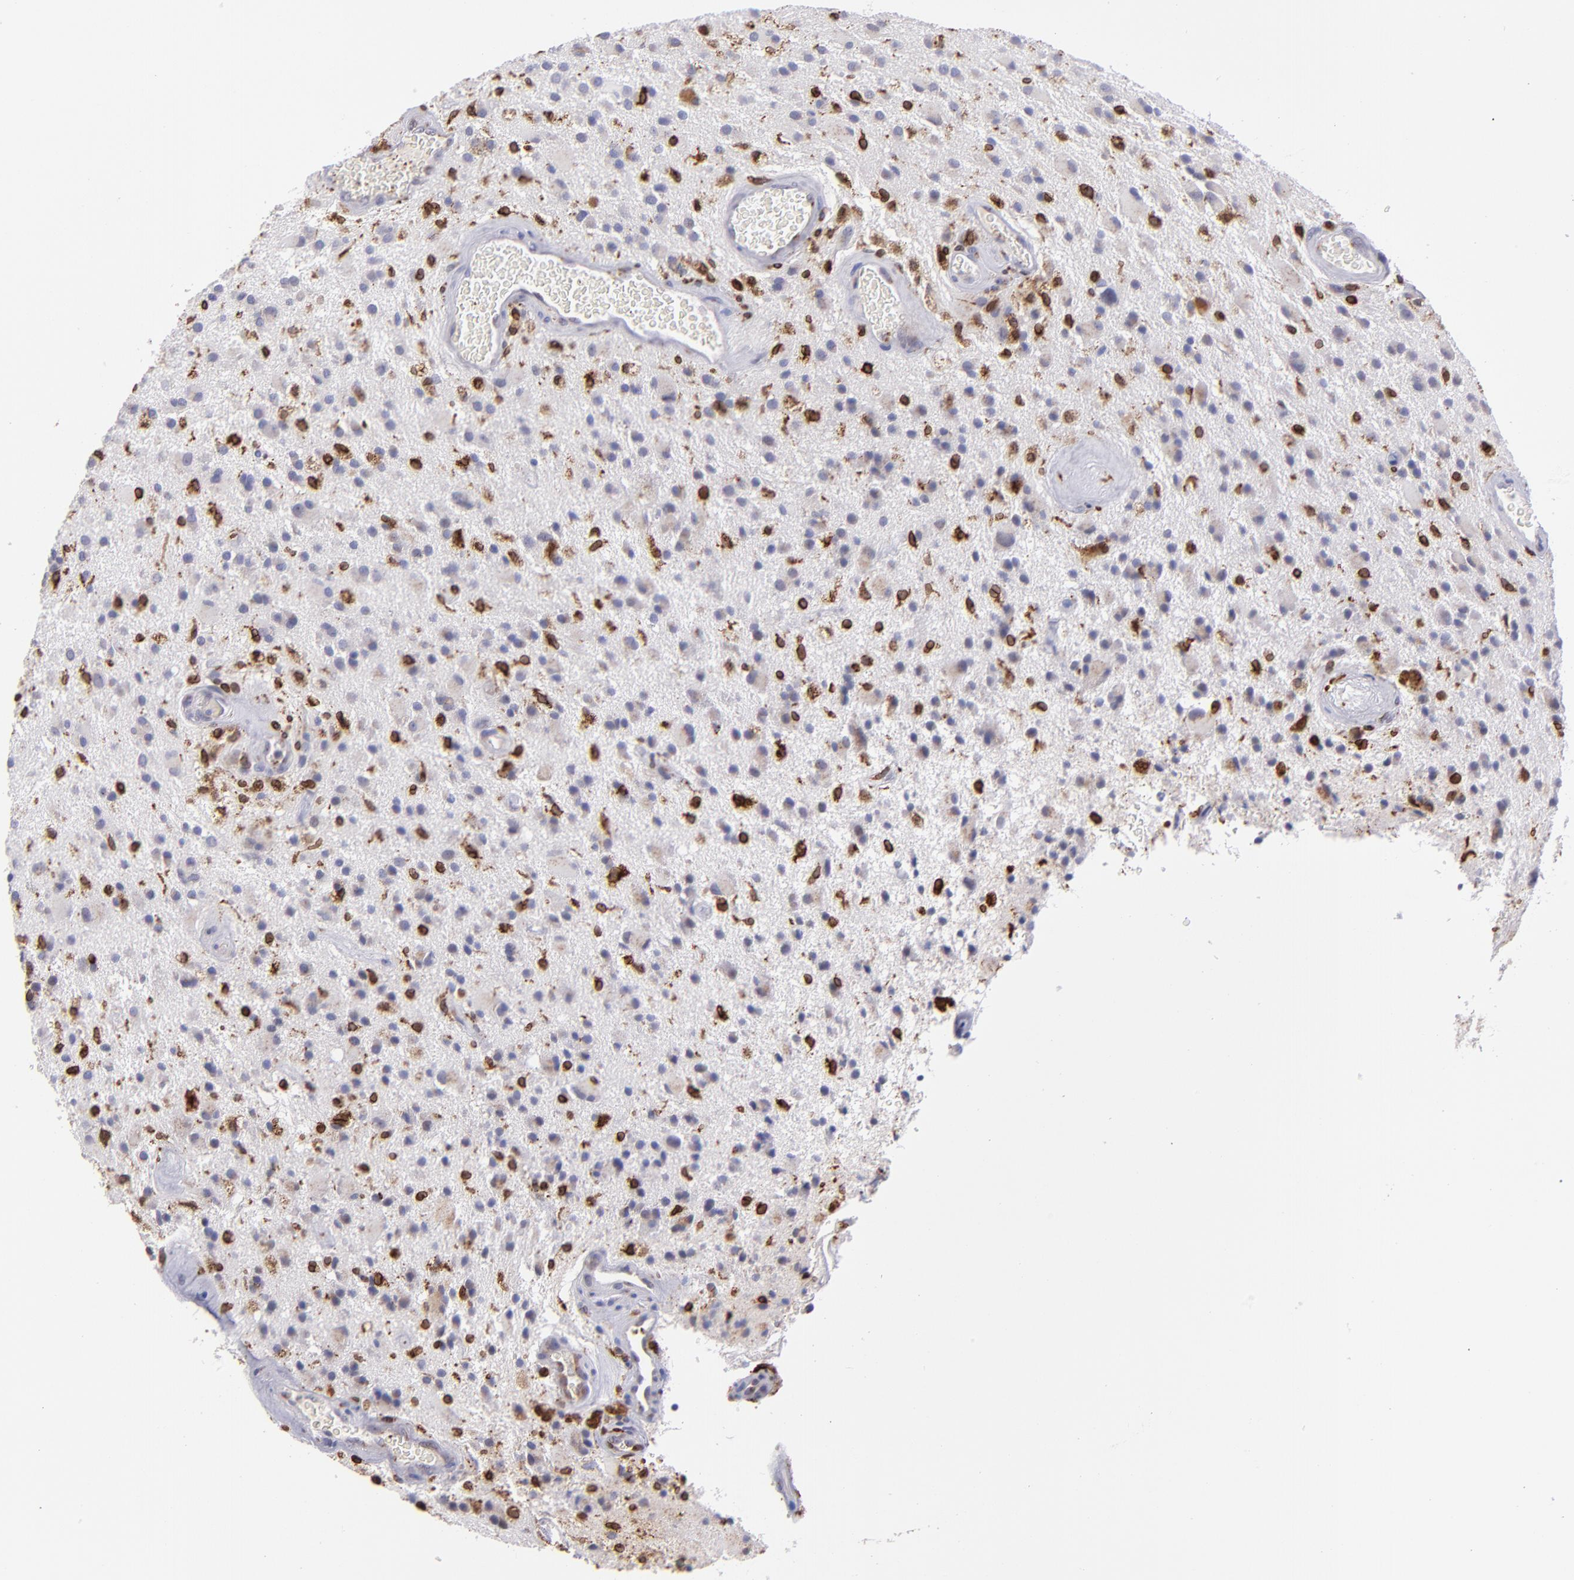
{"staining": {"intensity": "strong", "quantity": "<25%", "location": "cytoplasmic/membranous,nuclear"}, "tissue": "glioma", "cell_type": "Tumor cells", "image_type": "cancer", "snomed": [{"axis": "morphology", "description": "Glioma, malignant, Low grade"}, {"axis": "topography", "description": "Brain"}], "caption": "Tumor cells demonstrate medium levels of strong cytoplasmic/membranous and nuclear positivity in about <25% of cells in human malignant glioma (low-grade).", "gene": "PTGS1", "patient": {"sex": "male", "age": 58}}